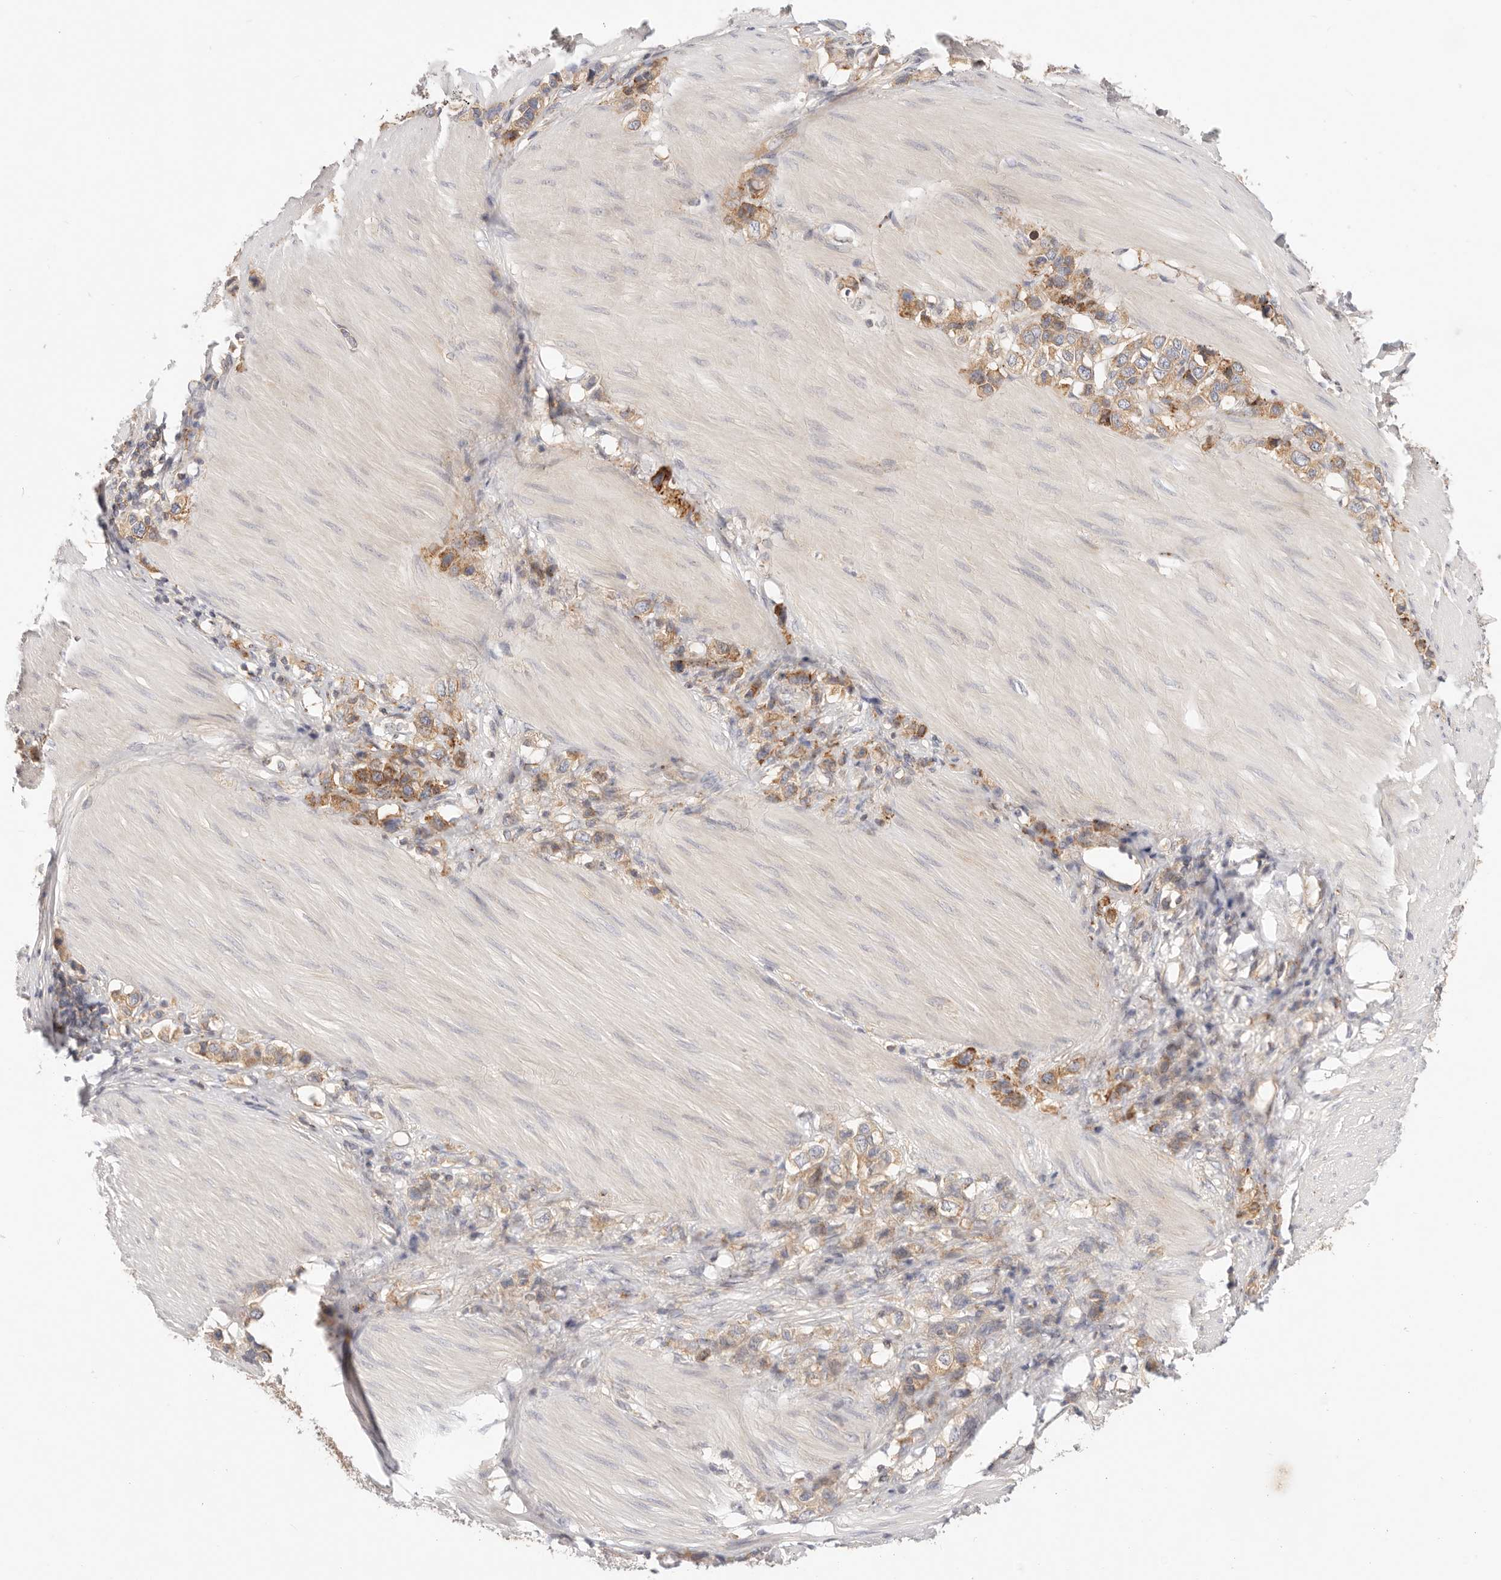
{"staining": {"intensity": "moderate", "quantity": ">75%", "location": "cytoplasmic/membranous"}, "tissue": "stomach cancer", "cell_type": "Tumor cells", "image_type": "cancer", "snomed": [{"axis": "morphology", "description": "Adenocarcinoma, NOS"}, {"axis": "topography", "description": "Stomach"}], "caption": "Protein analysis of stomach cancer (adenocarcinoma) tissue exhibits moderate cytoplasmic/membranous expression in about >75% of tumor cells. Nuclei are stained in blue.", "gene": "KCMF1", "patient": {"sex": "female", "age": 65}}